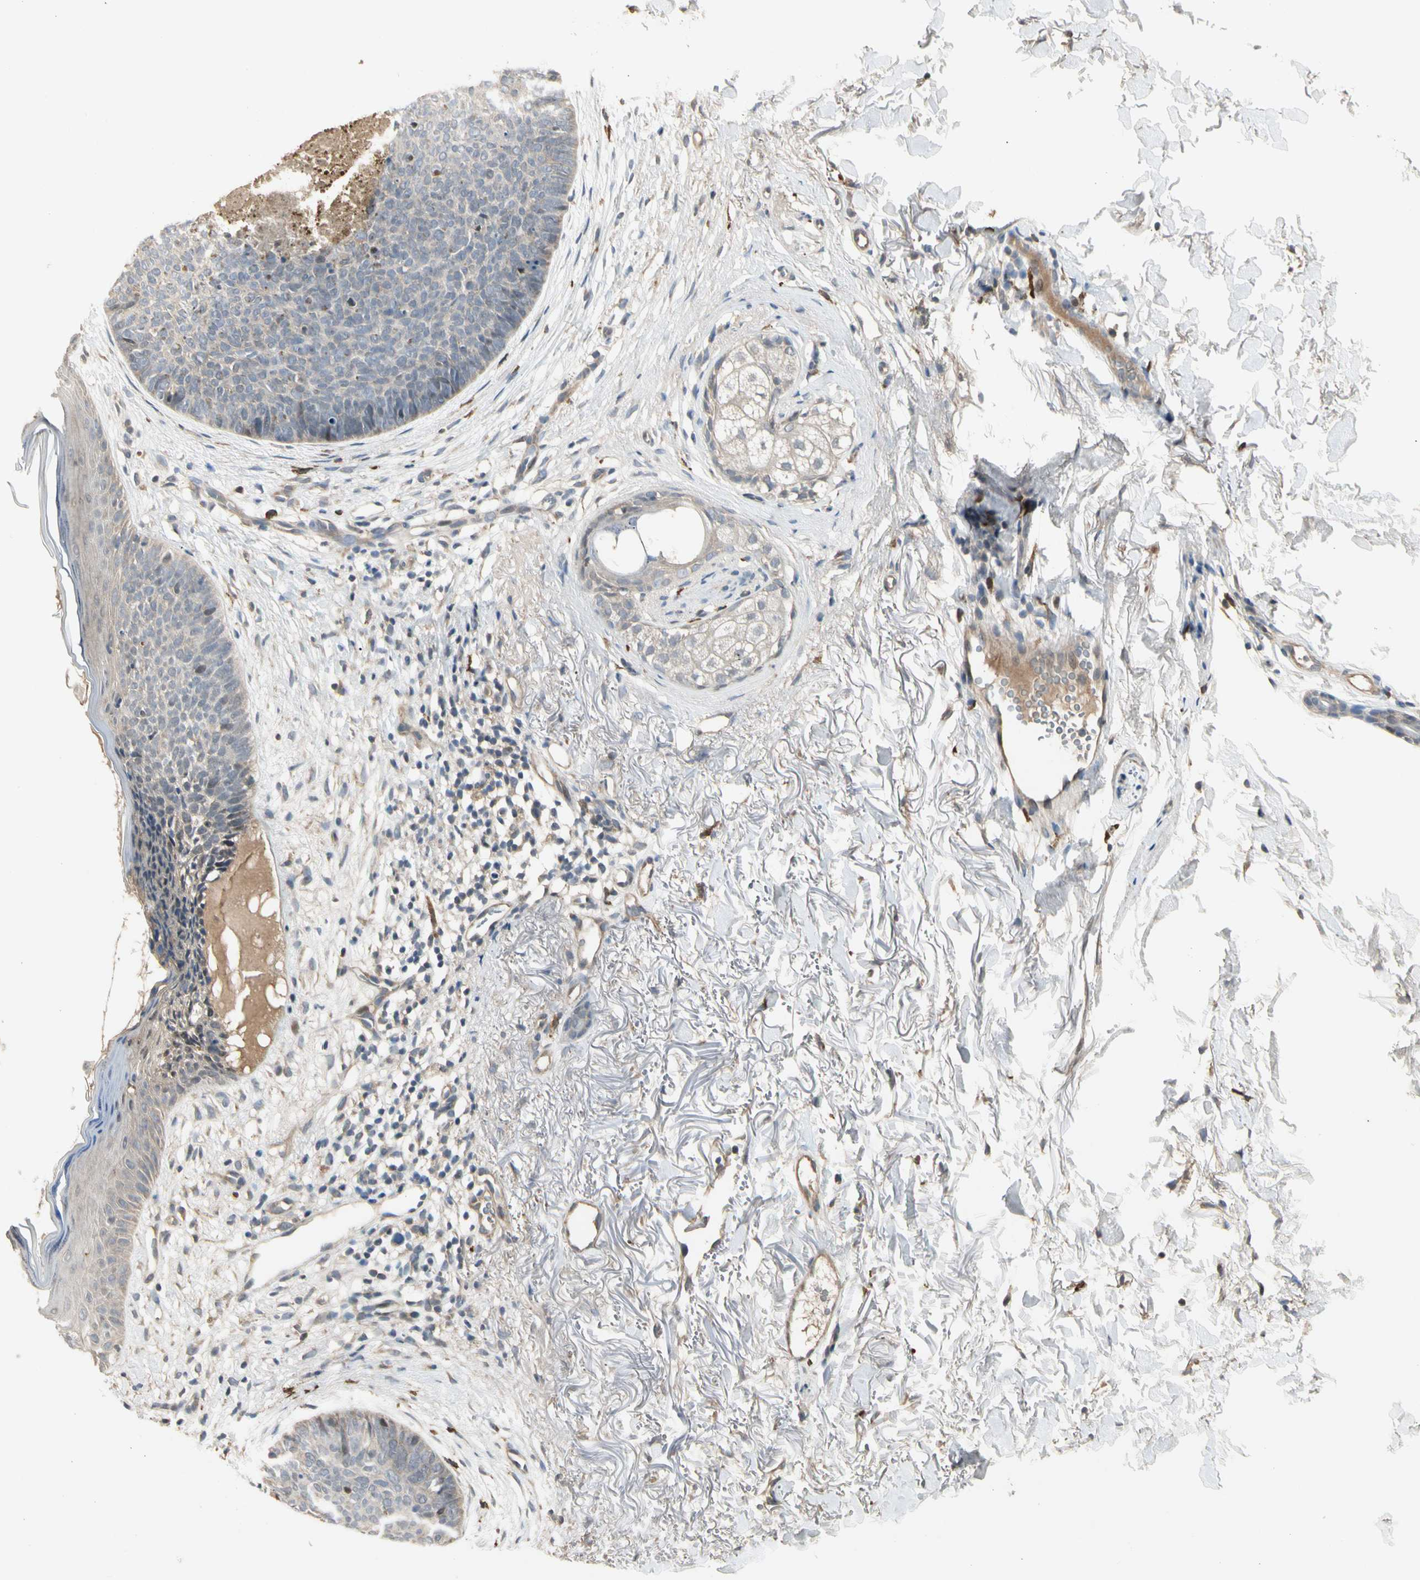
{"staining": {"intensity": "weak", "quantity": "25%-75%", "location": "cytoplasmic/membranous"}, "tissue": "skin cancer", "cell_type": "Tumor cells", "image_type": "cancer", "snomed": [{"axis": "morphology", "description": "Basal cell carcinoma"}, {"axis": "topography", "description": "Skin"}], "caption": "Weak cytoplasmic/membranous staining is appreciated in about 25%-75% of tumor cells in skin basal cell carcinoma.", "gene": "ATG4C", "patient": {"sex": "female", "age": 70}}